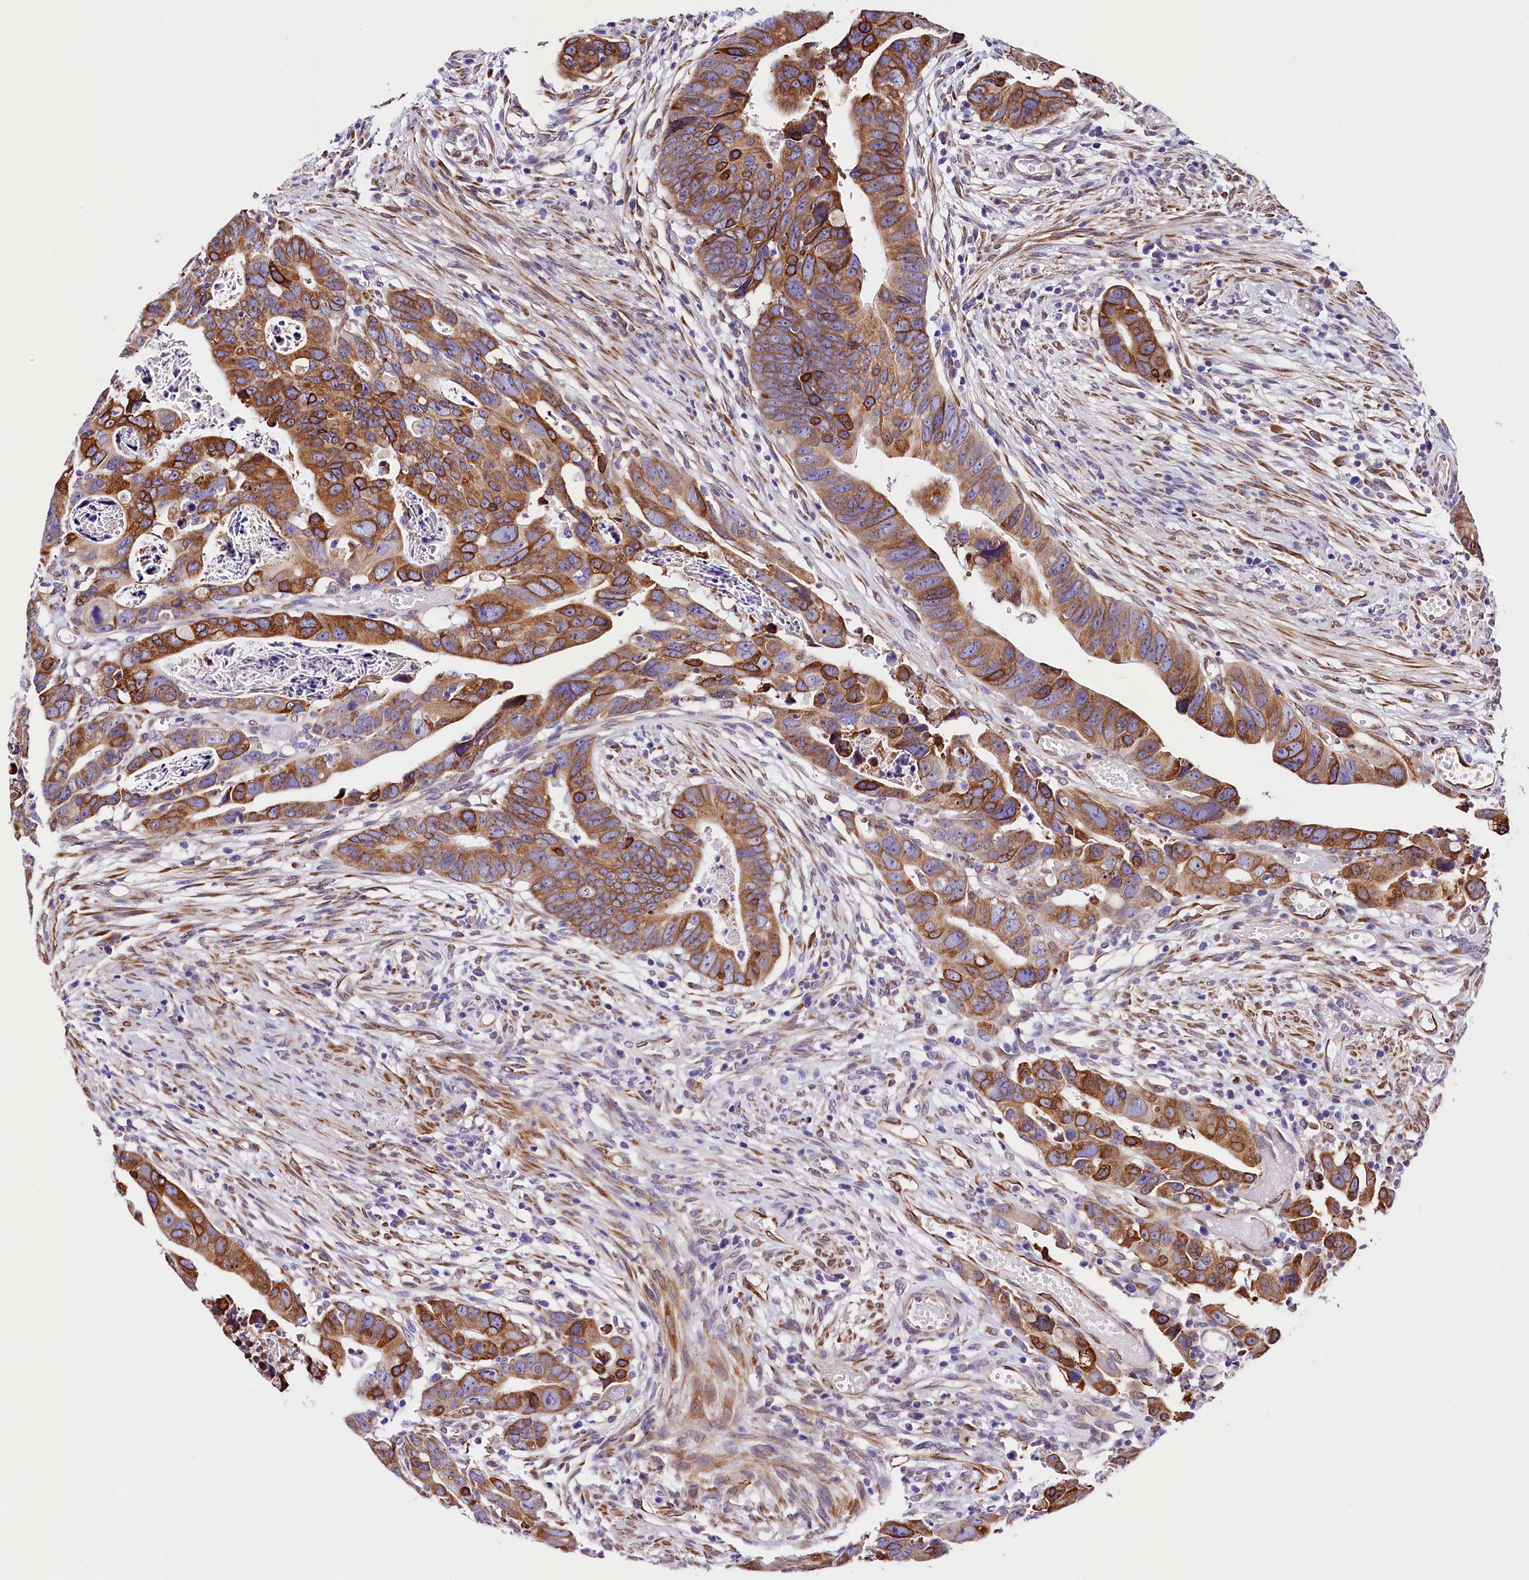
{"staining": {"intensity": "moderate", "quantity": ">75%", "location": "cytoplasmic/membranous"}, "tissue": "colorectal cancer", "cell_type": "Tumor cells", "image_type": "cancer", "snomed": [{"axis": "morphology", "description": "Adenocarcinoma, NOS"}, {"axis": "topography", "description": "Rectum"}], "caption": "High-magnification brightfield microscopy of adenocarcinoma (colorectal) stained with DAB (brown) and counterstained with hematoxylin (blue). tumor cells exhibit moderate cytoplasmic/membranous positivity is present in approximately>75% of cells.", "gene": "ITGA1", "patient": {"sex": "female", "age": 65}}